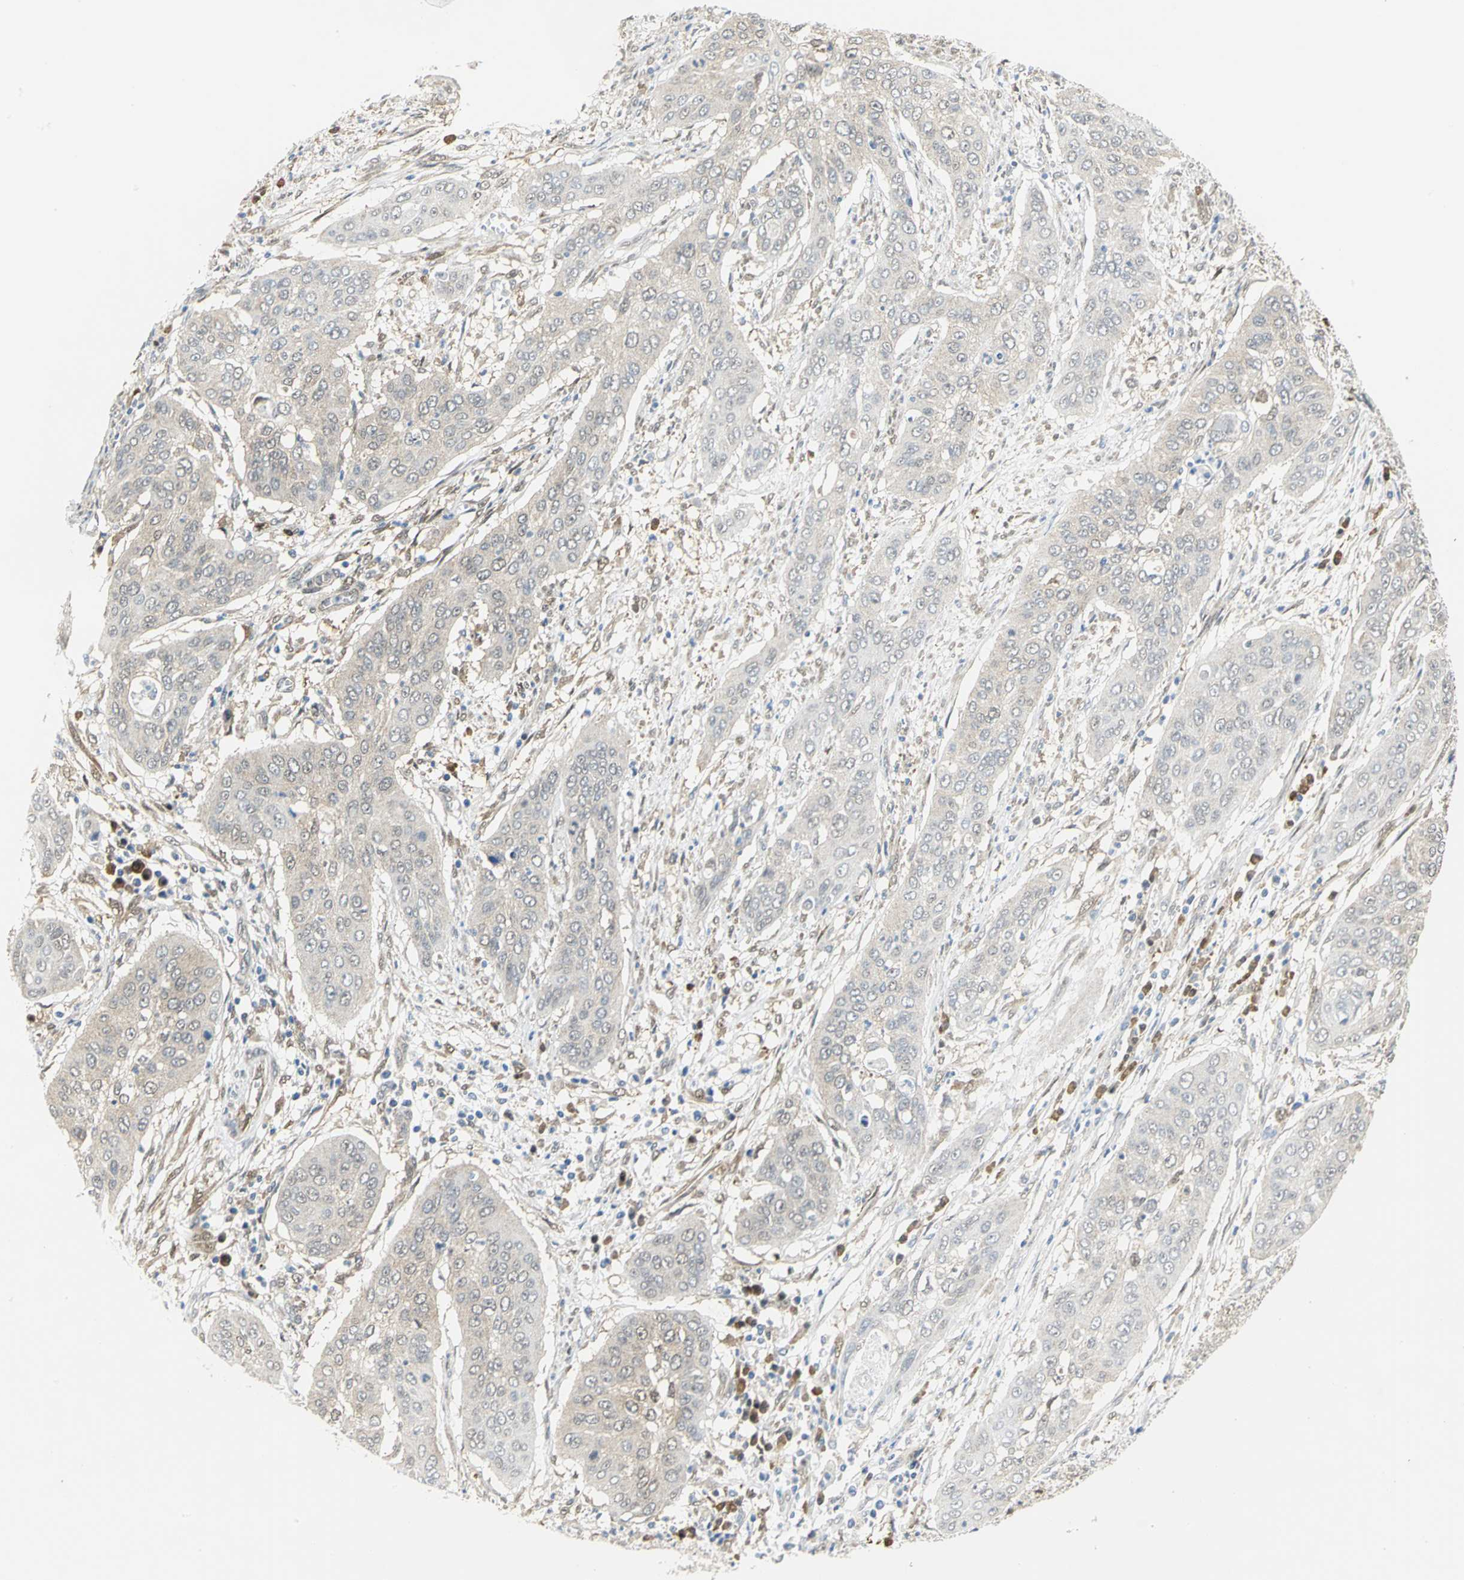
{"staining": {"intensity": "negative", "quantity": "none", "location": "none"}, "tissue": "cervical cancer", "cell_type": "Tumor cells", "image_type": "cancer", "snomed": [{"axis": "morphology", "description": "Squamous cell carcinoma, NOS"}, {"axis": "topography", "description": "Cervix"}], "caption": "This is an IHC image of cervical squamous cell carcinoma. There is no positivity in tumor cells.", "gene": "PGM3", "patient": {"sex": "female", "age": 39}}